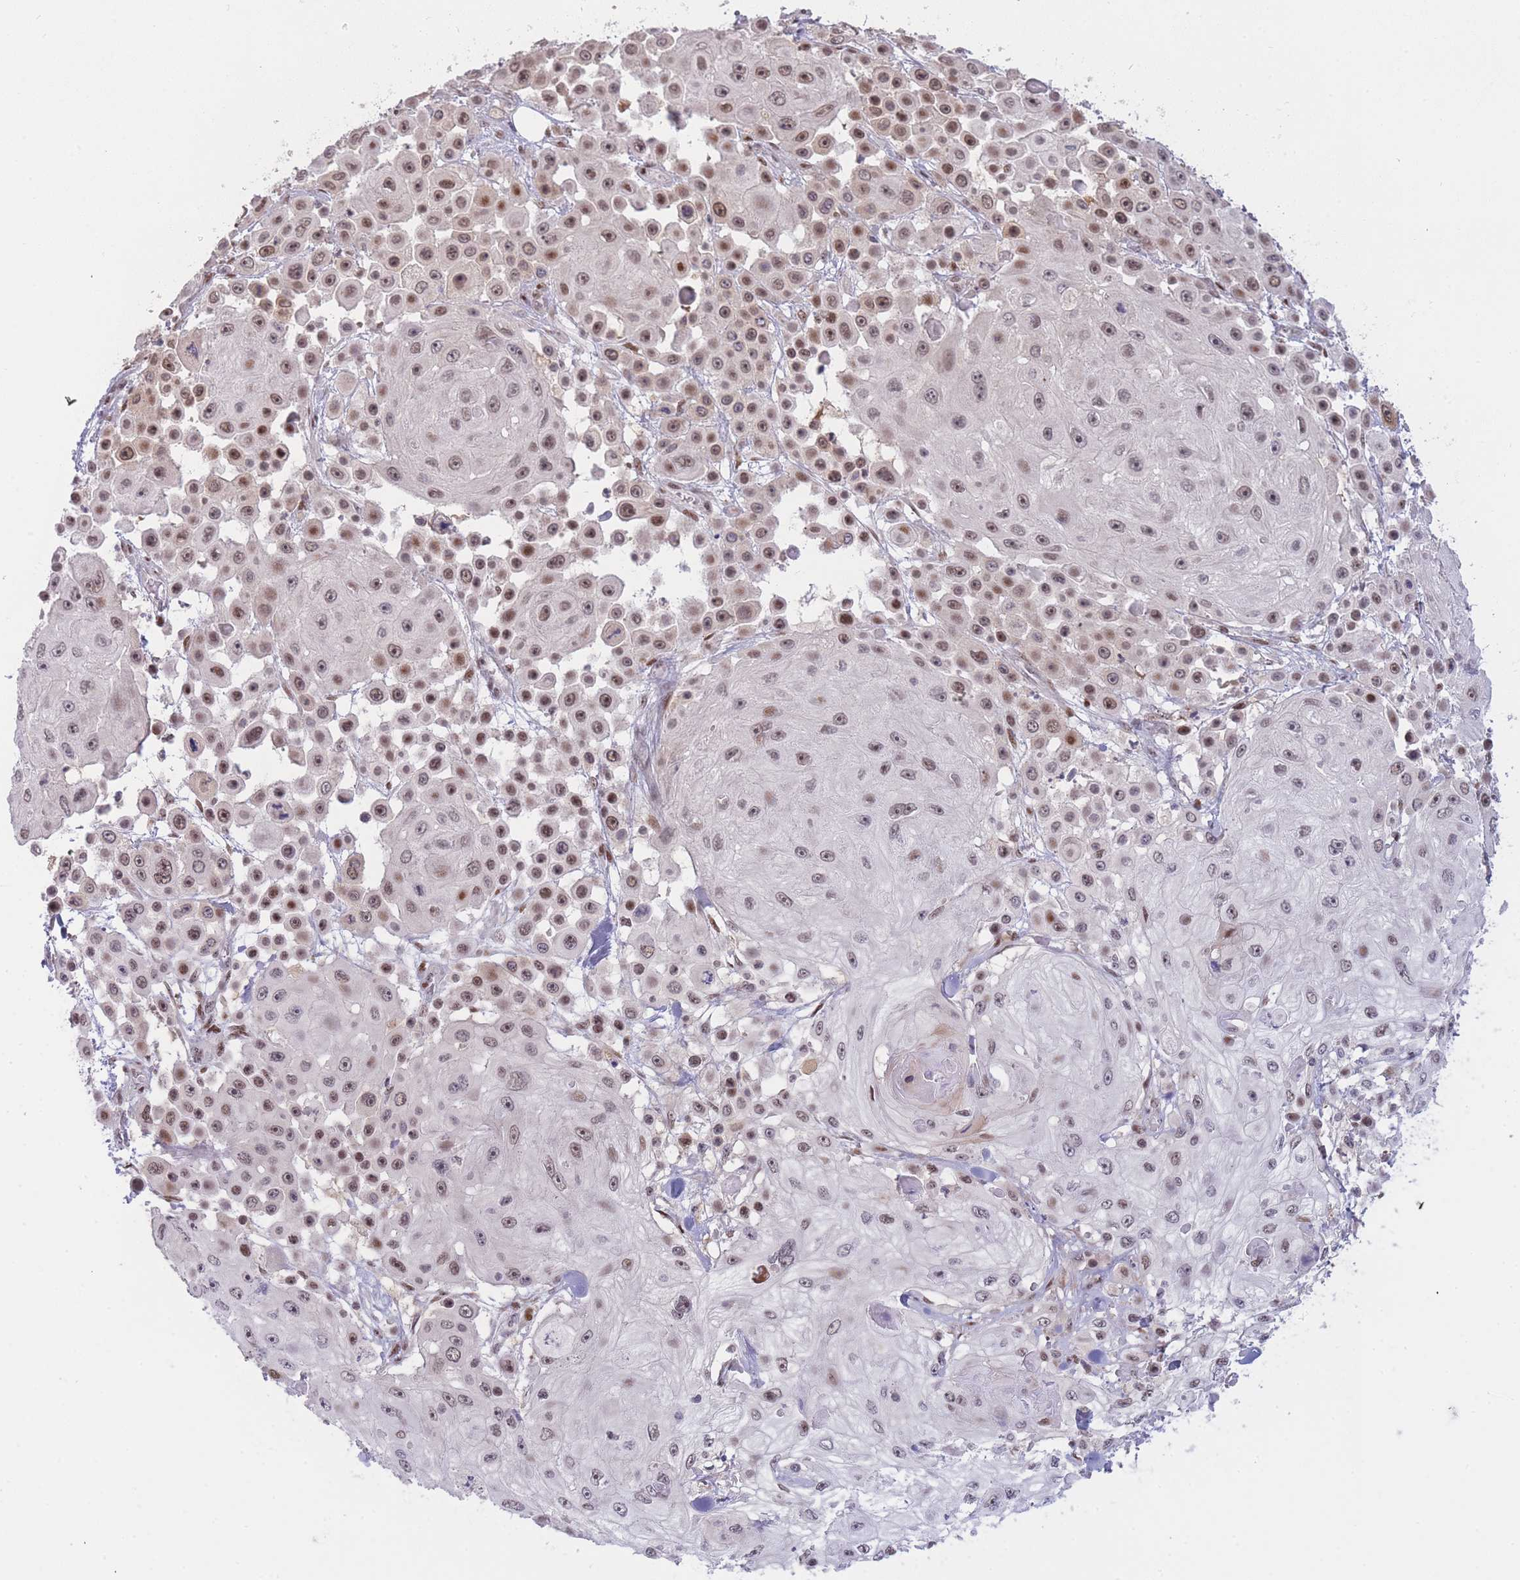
{"staining": {"intensity": "moderate", "quantity": ">75%", "location": "cytoplasmic/membranous,nuclear"}, "tissue": "skin cancer", "cell_type": "Tumor cells", "image_type": "cancer", "snomed": [{"axis": "morphology", "description": "Squamous cell carcinoma, NOS"}, {"axis": "topography", "description": "Skin"}], "caption": "Immunohistochemistry (IHC) image of human skin cancer stained for a protein (brown), which reveals medium levels of moderate cytoplasmic/membranous and nuclear expression in about >75% of tumor cells.", "gene": "DEAF1", "patient": {"sex": "male", "age": 67}}